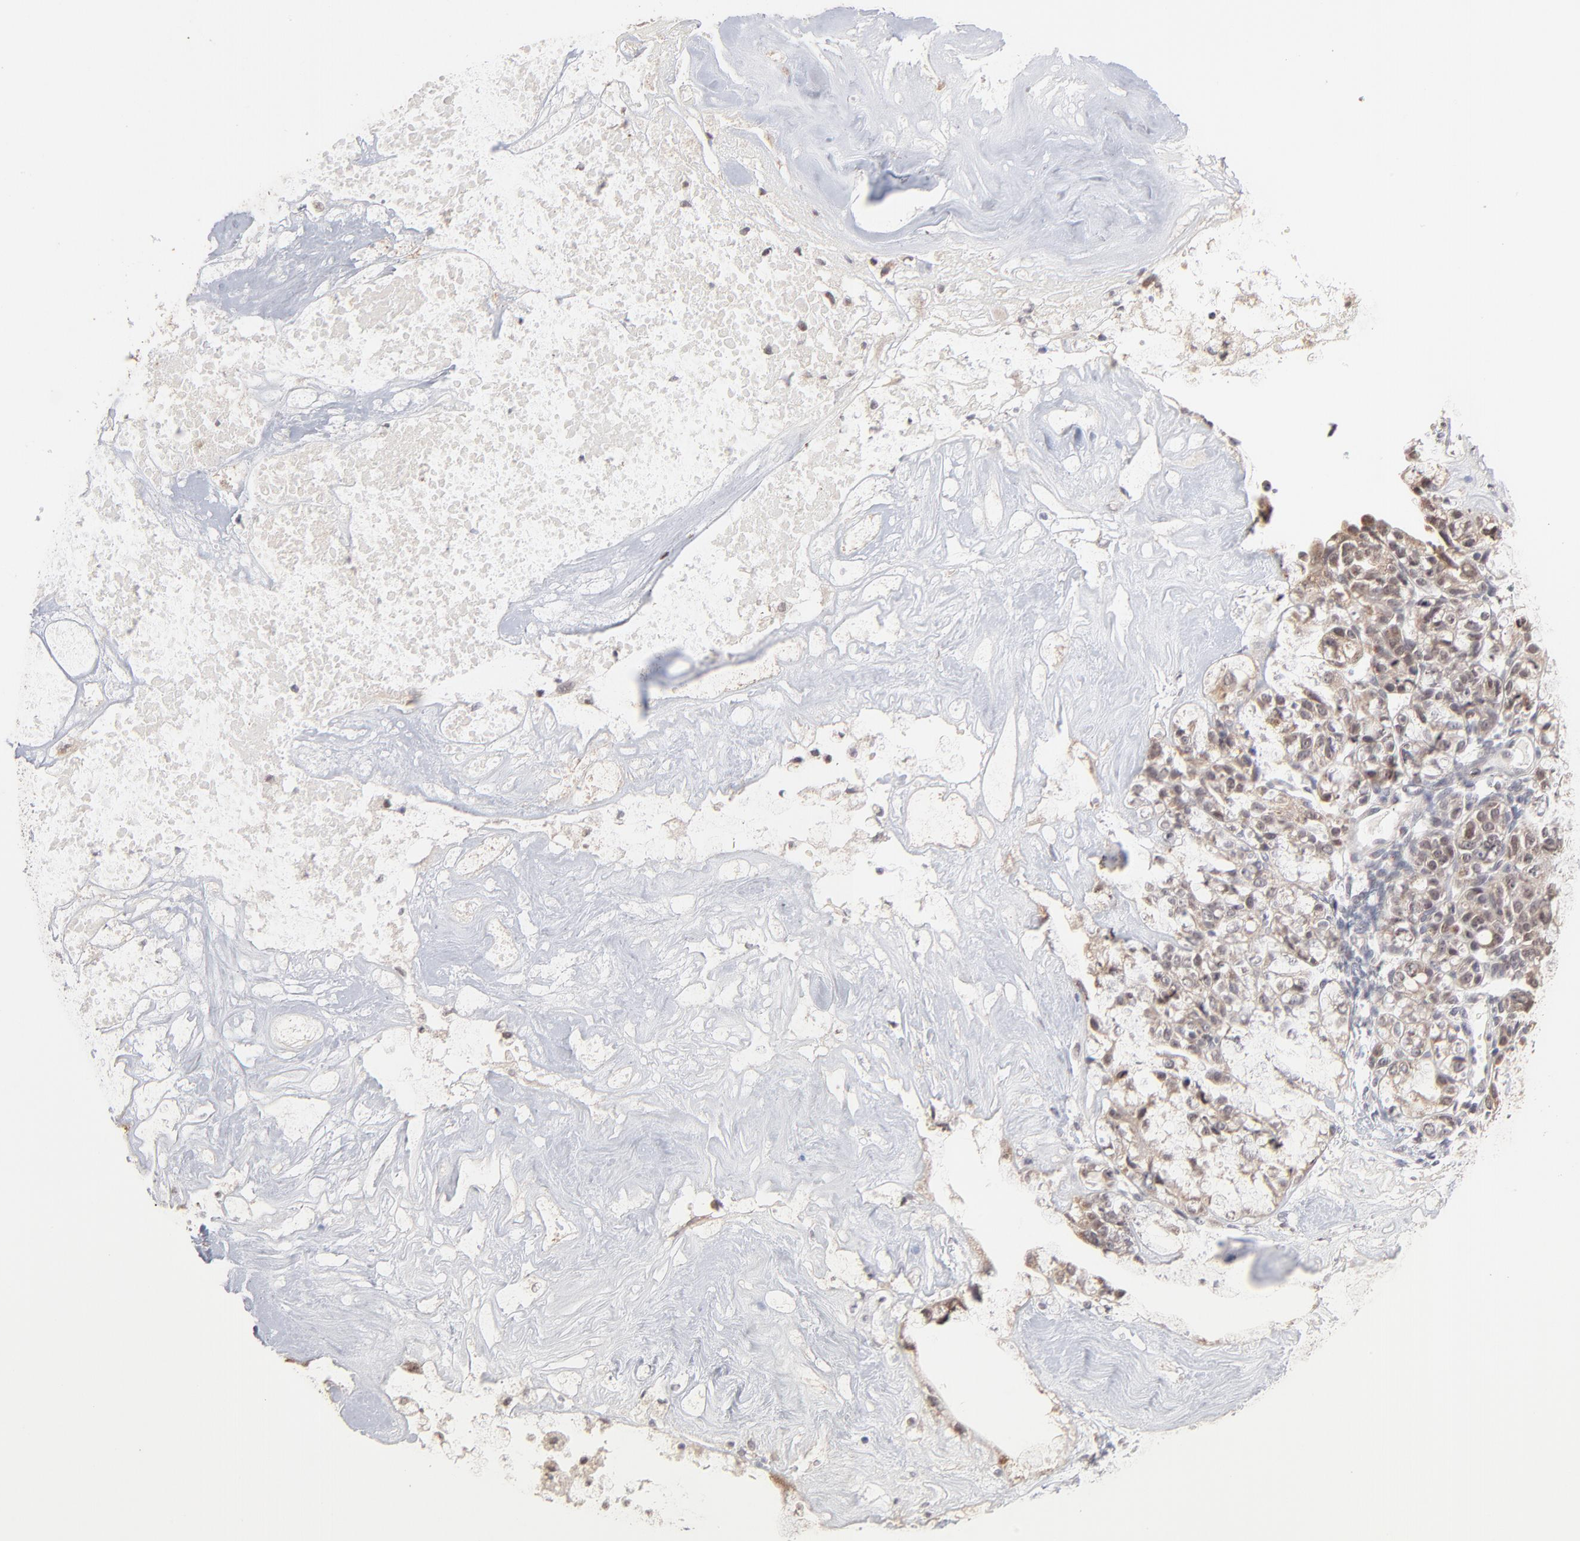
{"staining": {"intensity": "moderate", "quantity": "25%-75%", "location": "cytoplasmic/membranous,nuclear"}, "tissue": "ovarian cancer", "cell_type": "Tumor cells", "image_type": "cancer", "snomed": [{"axis": "morphology", "description": "Cystadenocarcinoma, serous, NOS"}, {"axis": "topography", "description": "Ovary"}], "caption": "There is medium levels of moderate cytoplasmic/membranous and nuclear expression in tumor cells of ovarian cancer (serous cystadenocarcinoma), as demonstrated by immunohistochemical staining (brown color).", "gene": "MSL2", "patient": {"sex": "female", "age": 66}}